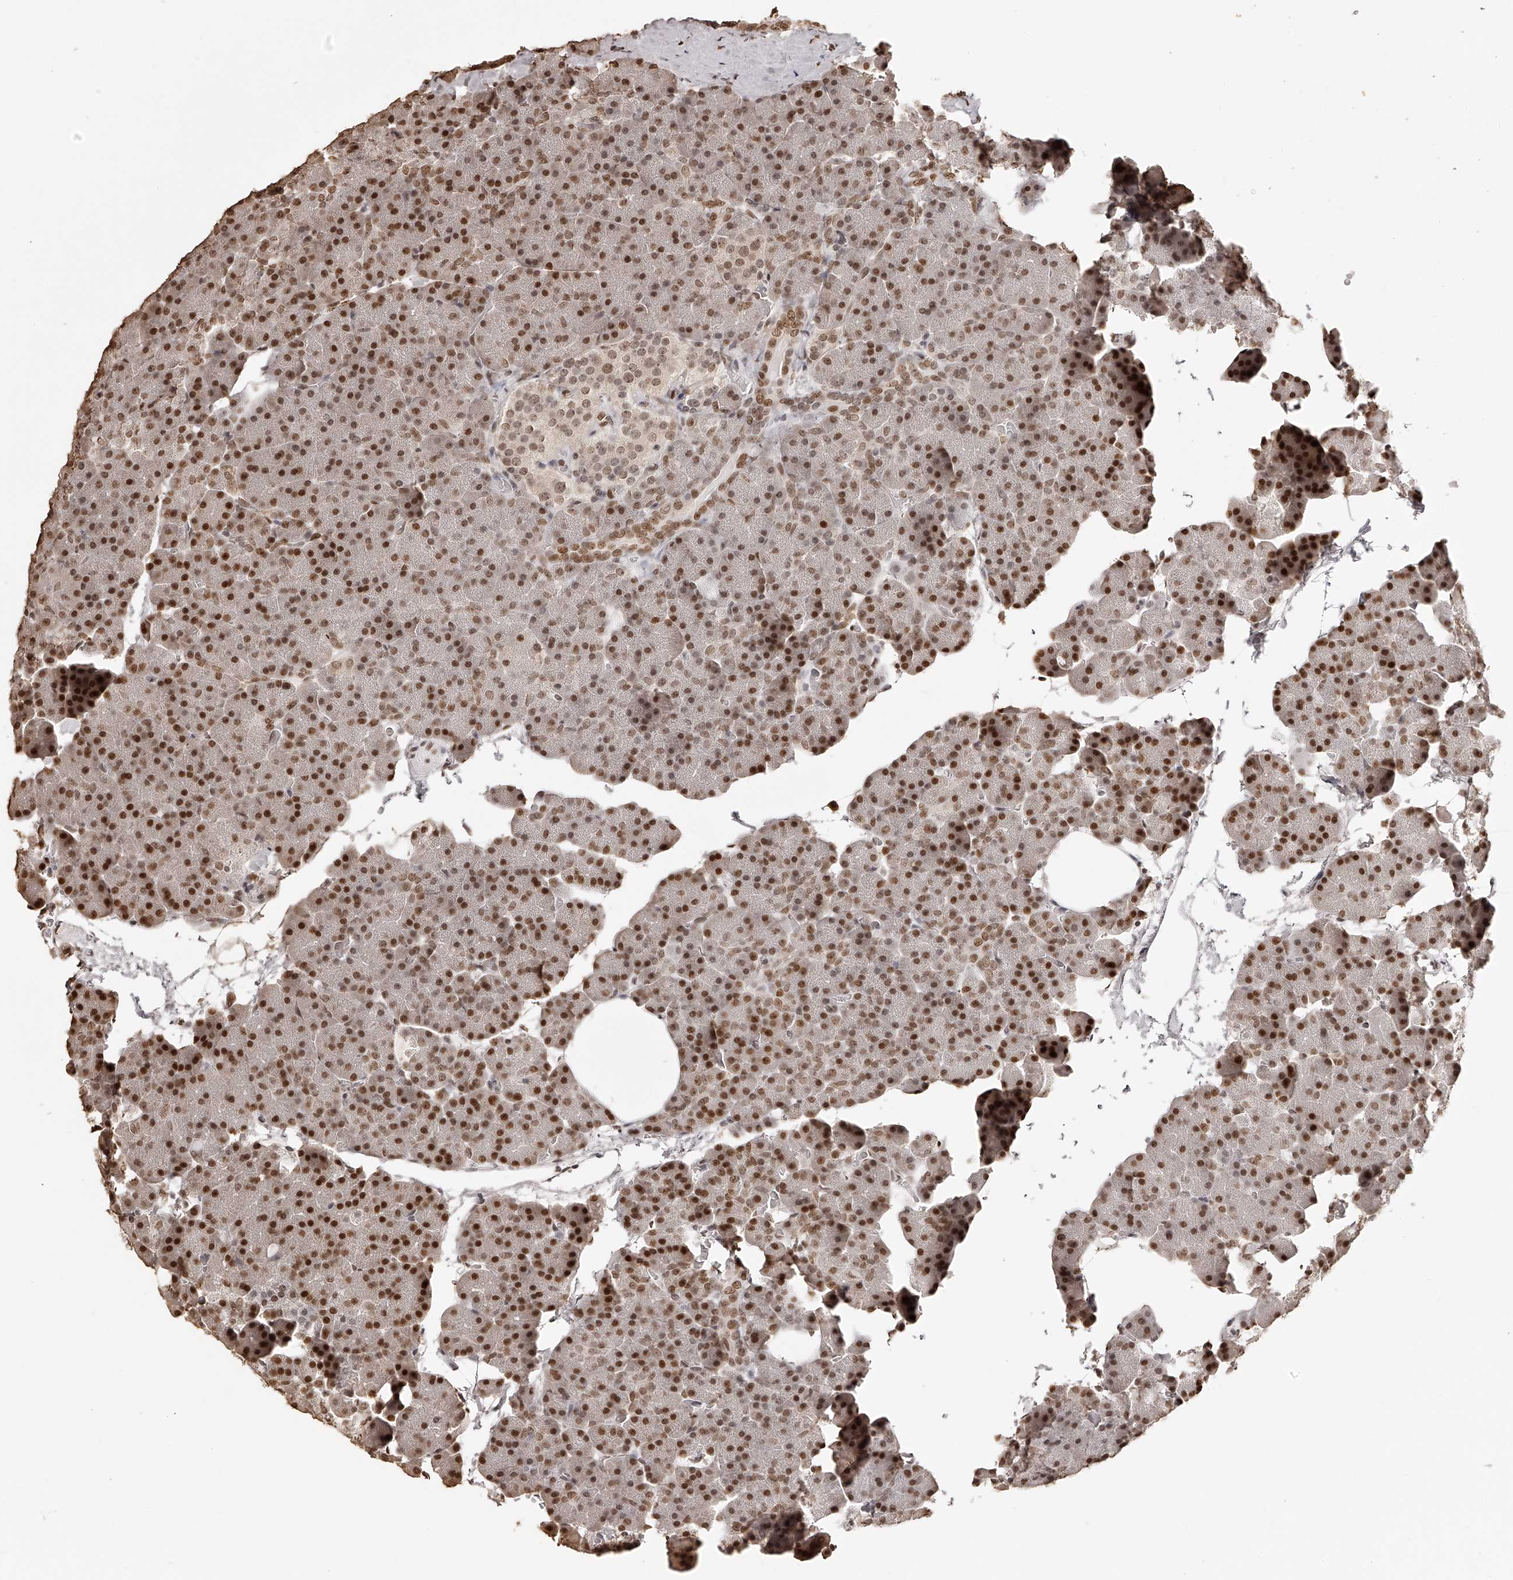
{"staining": {"intensity": "strong", "quantity": "25%-75%", "location": "nuclear"}, "tissue": "pancreas", "cell_type": "Exocrine glandular cells", "image_type": "normal", "snomed": [{"axis": "morphology", "description": "Normal tissue, NOS"}, {"axis": "morphology", "description": "Carcinoid, malignant, NOS"}, {"axis": "topography", "description": "Pancreas"}], "caption": "This photomicrograph exhibits IHC staining of unremarkable pancreas, with high strong nuclear expression in approximately 25%-75% of exocrine glandular cells.", "gene": "ZNF503", "patient": {"sex": "female", "age": 35}}